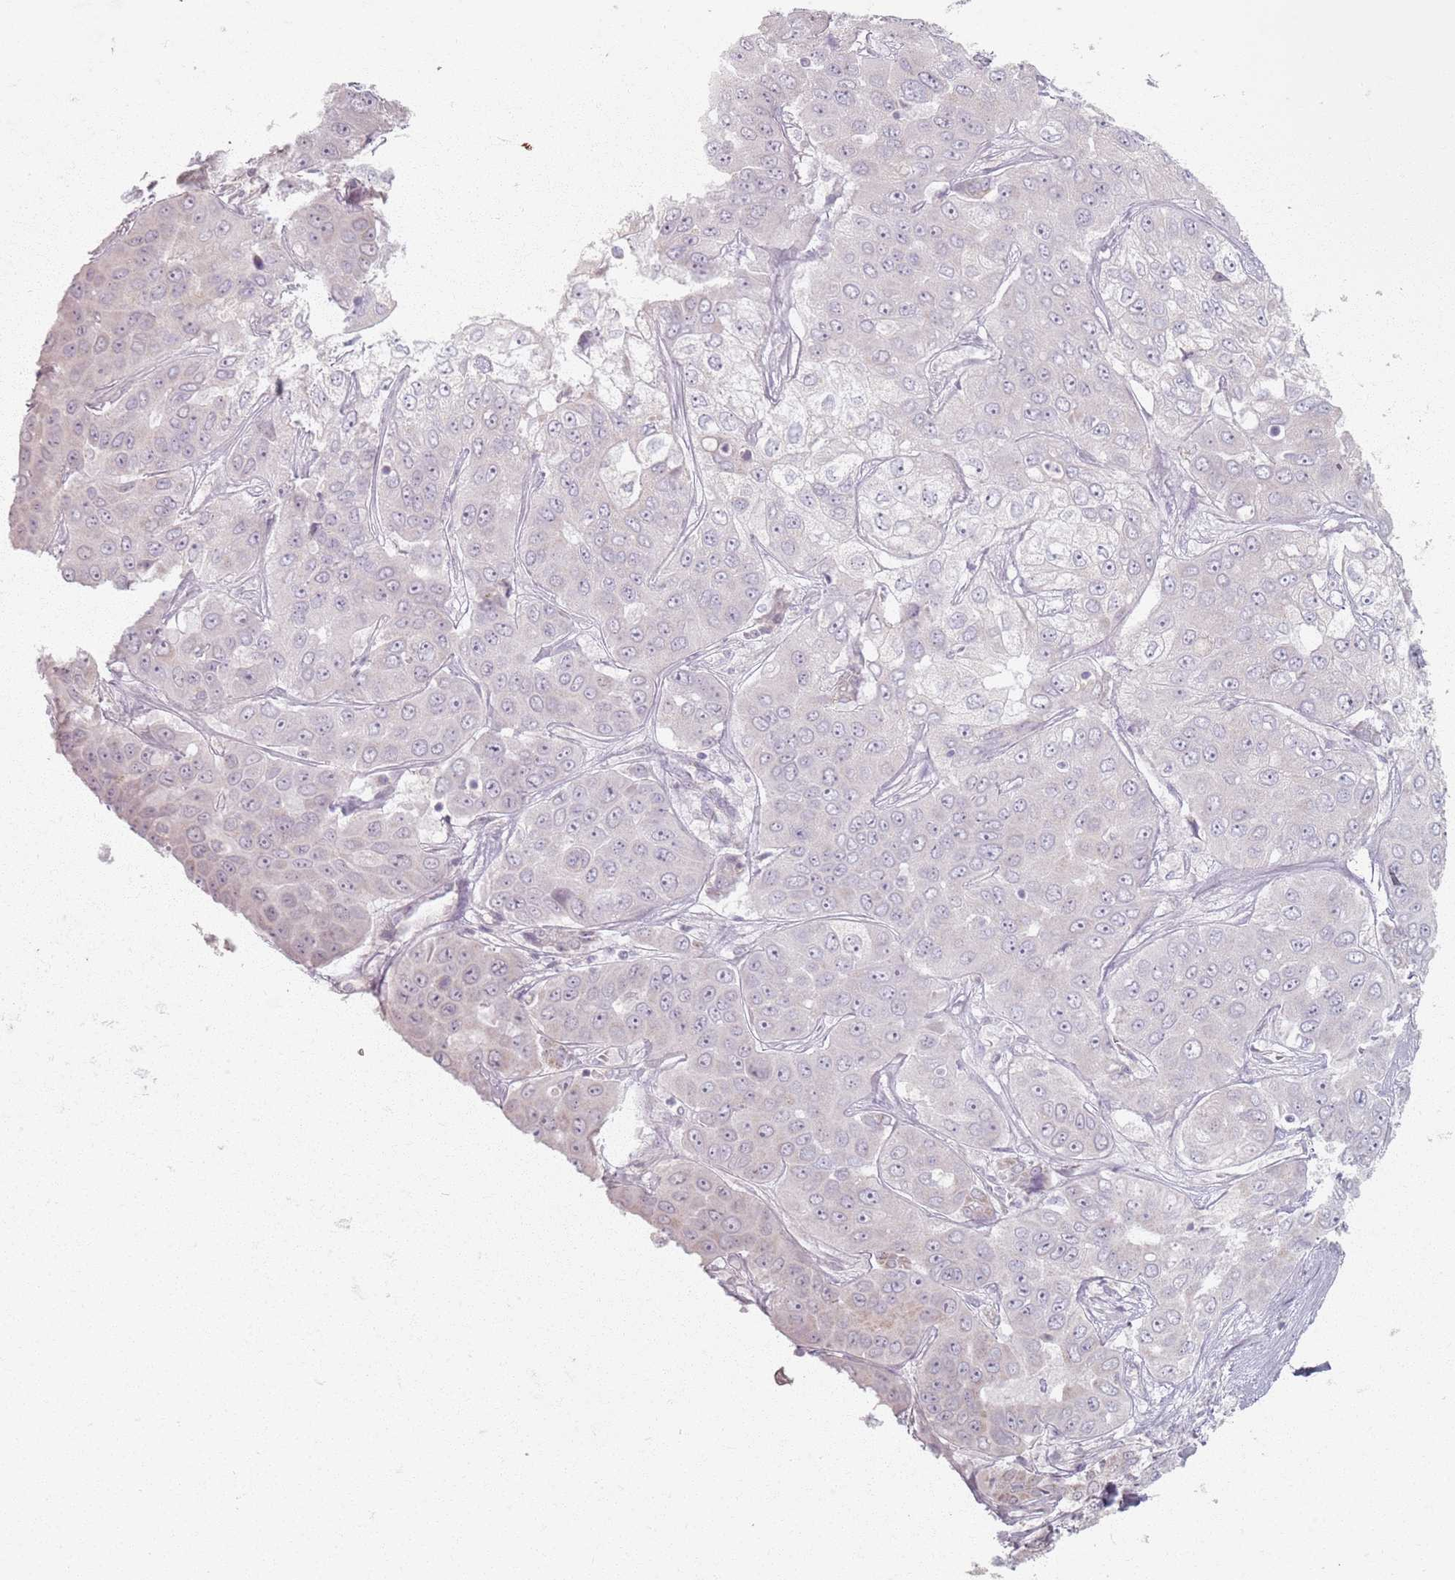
{"staining": {"intensity": "negative", "quantity": "none", "location": "none"}, "tissue": "liver cancer", "cell_type": "Tumor cells", "image_type": "cancer", "snomed": [{"axis": "morphology", "description": "Cholangiocarcinoma"}, {"axis": "topography", "description": "Liver"}], "caption": "Liver cholangiocarcinoma was stained to show a protein in brown. There is no significant staining in tumor cells.", "gene": "PKD2L2", "patient": {"sex": "female", "age": 52}}